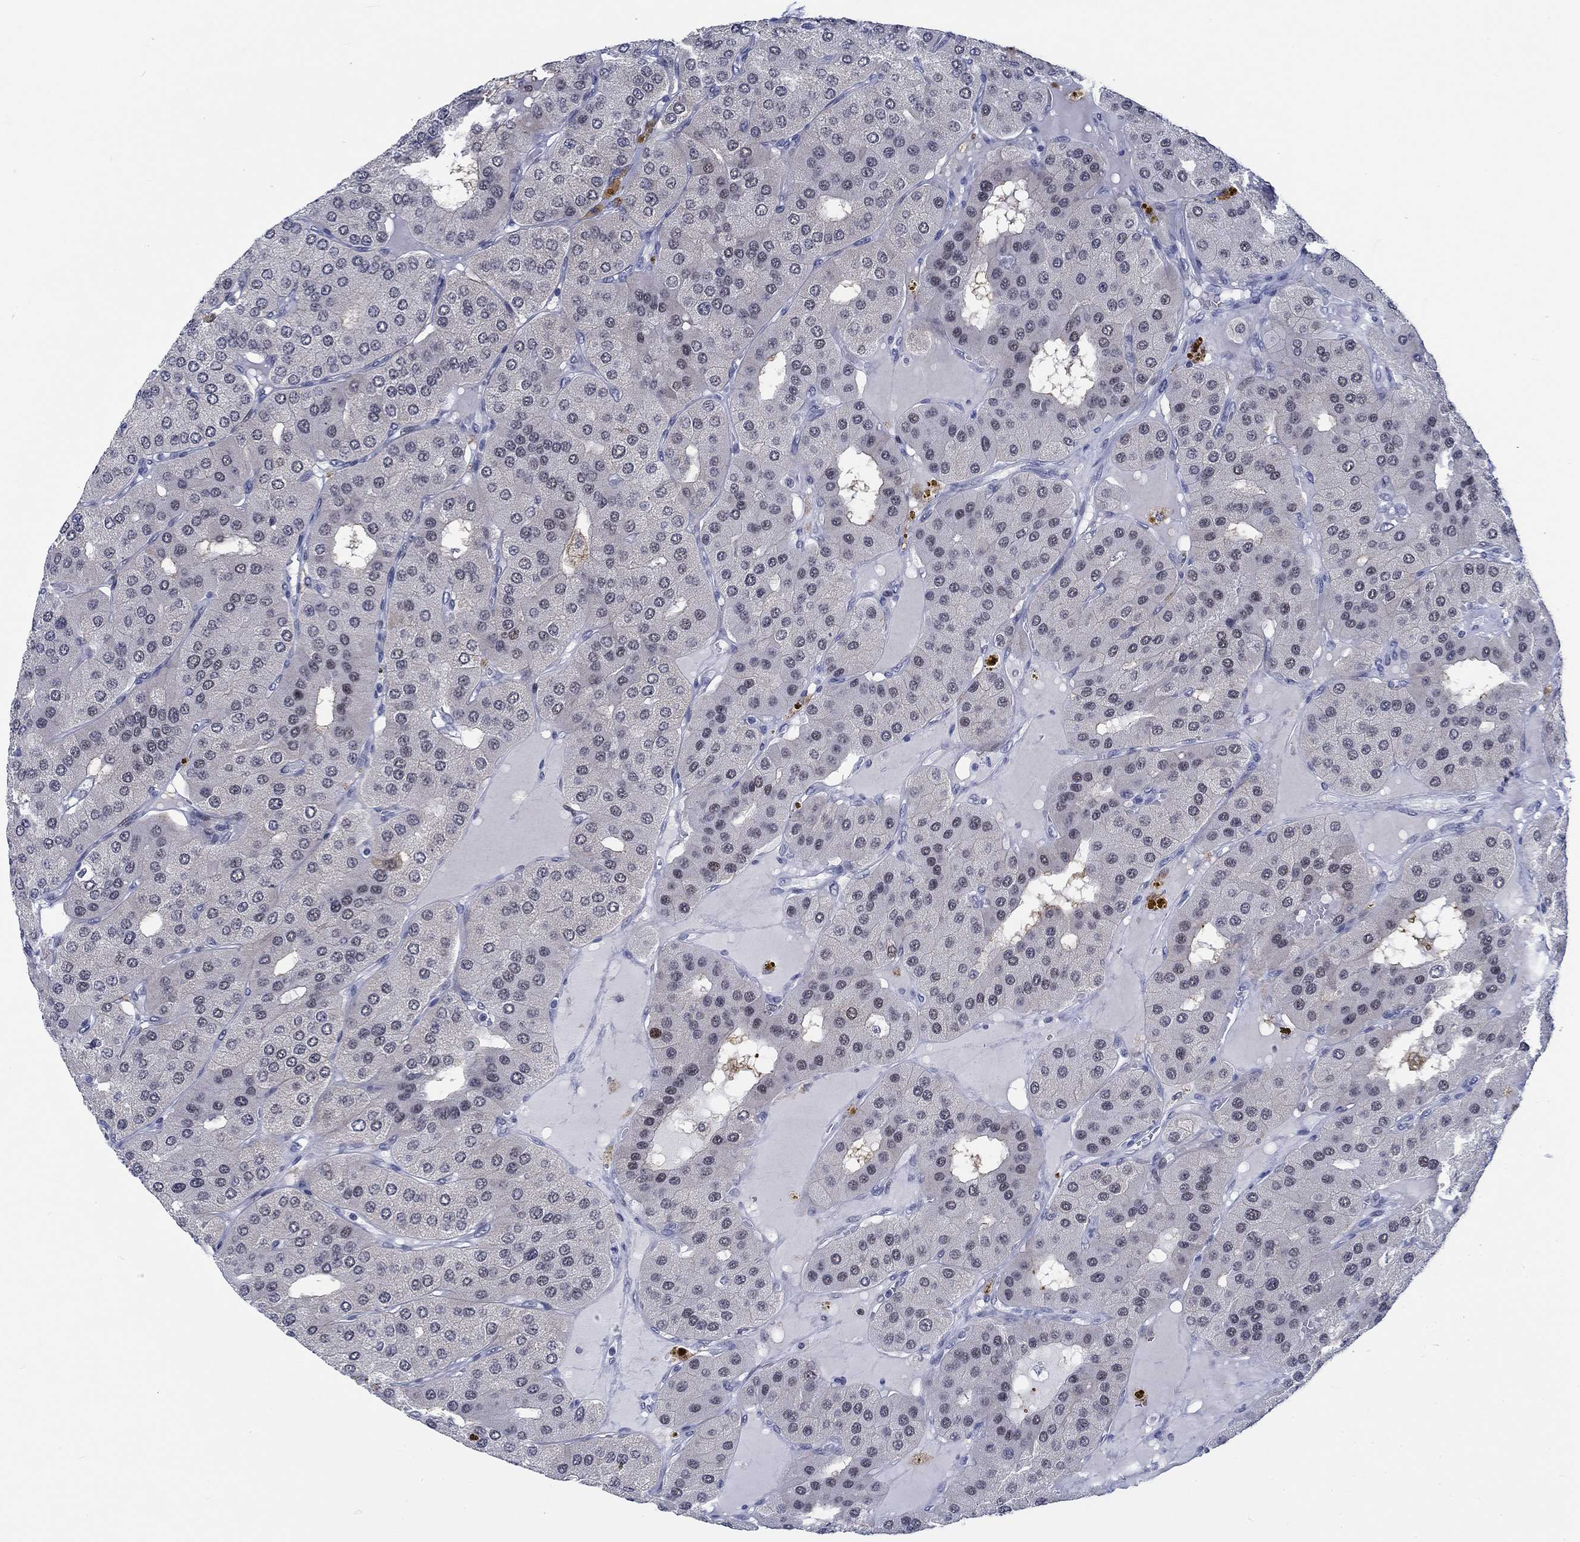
{"staining": {"intensity": "negative", "quantity": "none", "location": "none"}, "tissue": "parathyroid gland", "cell_type": "Glandular cells", "image_type": "normal", "snomed": [{"axis": "morphology", "description": "Normal tissue, NOS"}, {"axis": "morphology", "description": "Adenoma, NOS"}, {"axis": "topography", "description": "Parathyroid gland"}], "caption": "An image of parathyroid gland stained for a protein demonstrates no brown staining in glandular cells.", "gene": "NEU3", "patient": {"sex": "female", "age": 86}}